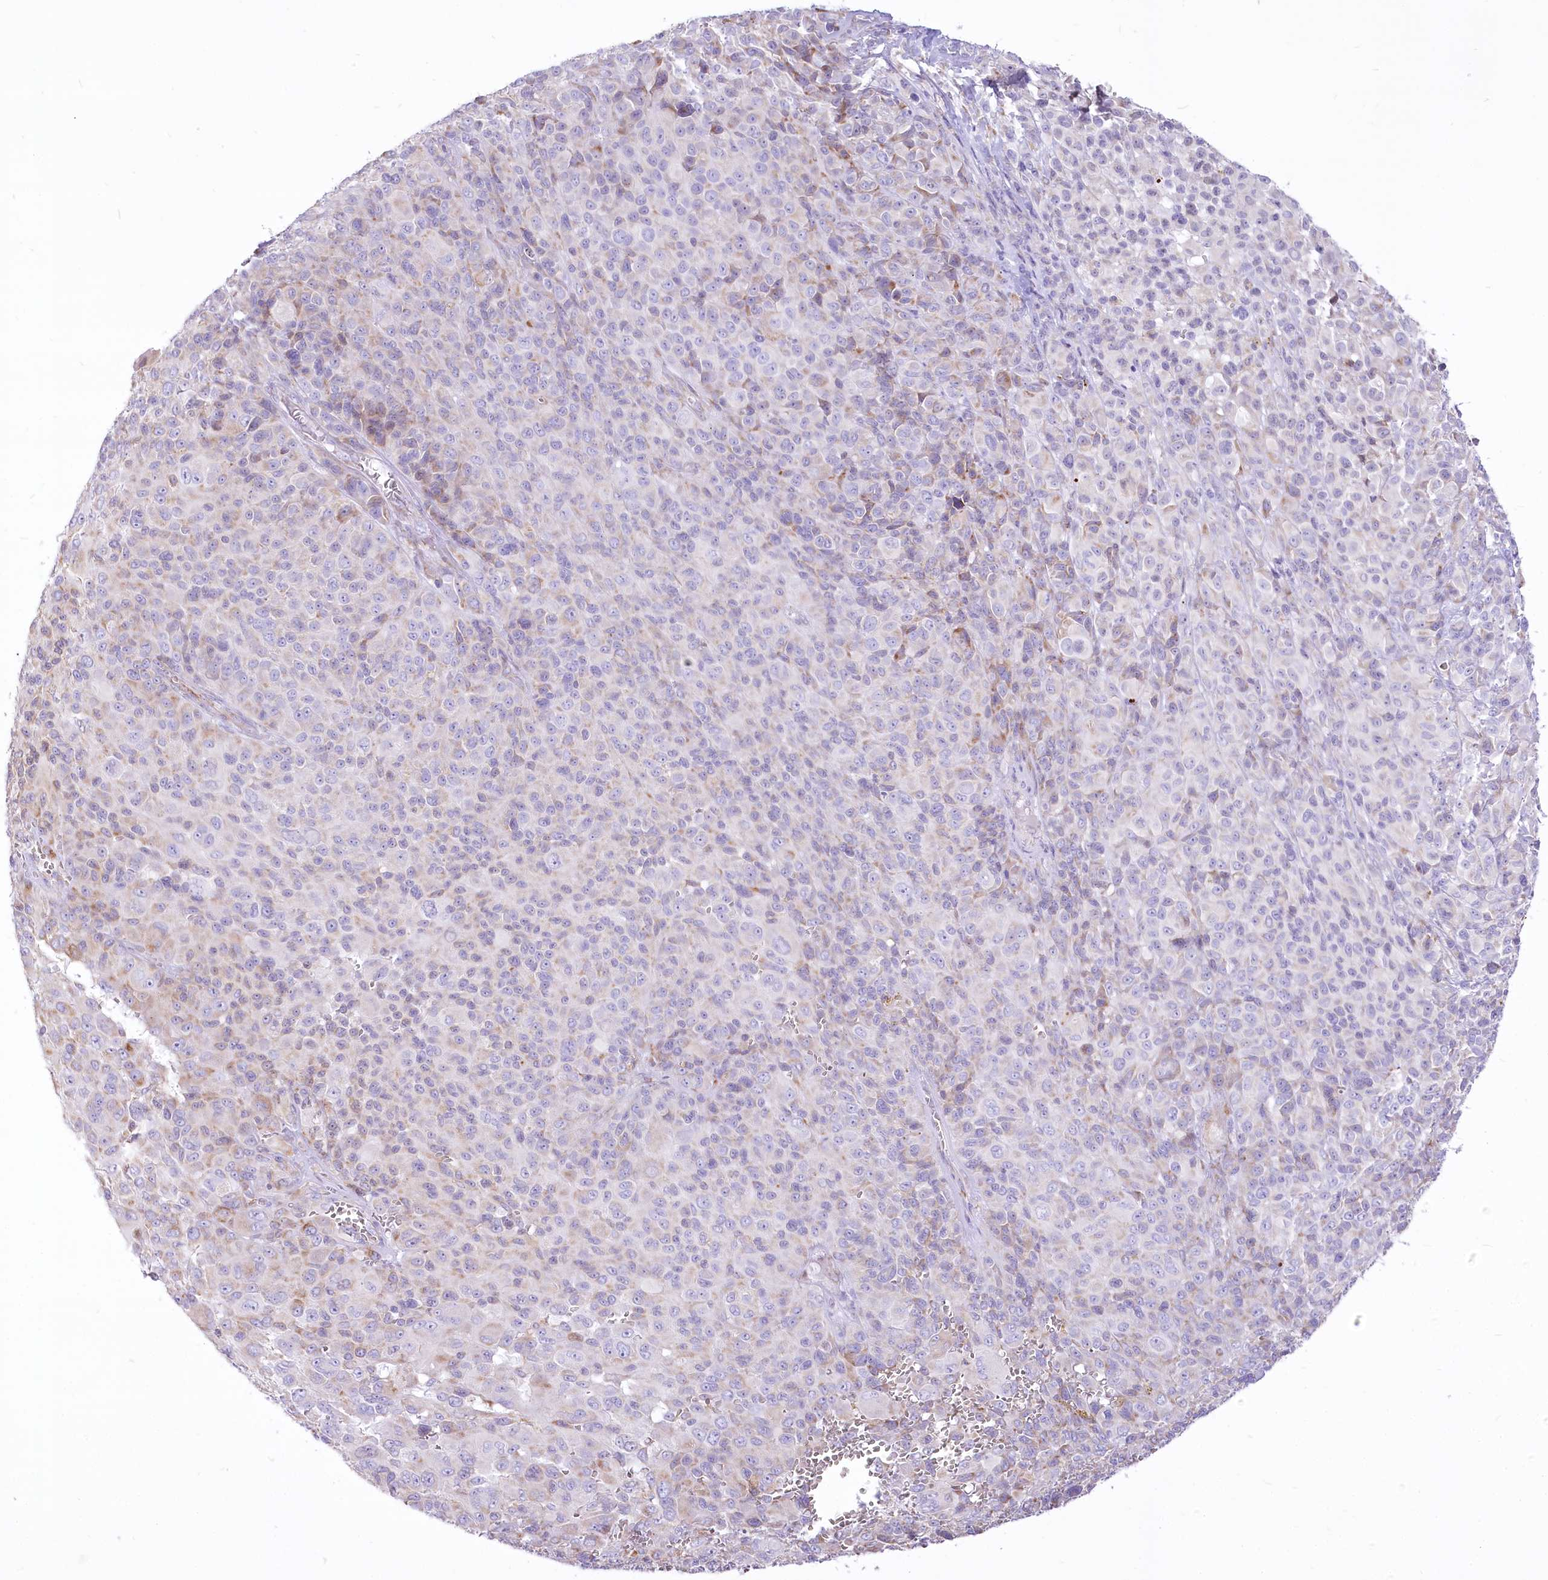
{"staining": {"intensity": "negative", "quantity": "none", "location": "none"}, "tissue": "melanoma", "cell_type": "Tumor cells", "image_type": "cancer", "snomed": [{"axis": "morphology", "description": "Malignant melanoma, NOS"}, {"axis": "topography", "description": "Skin of trunk"}], "caption": "IHC photomicrograph of neoplastic tissue: human malignant melanoma stained with DAB displays no significant protein positivity in tumor cells.", "gene": "STT3B", "patient": {"sex": "male", "age": 71}}